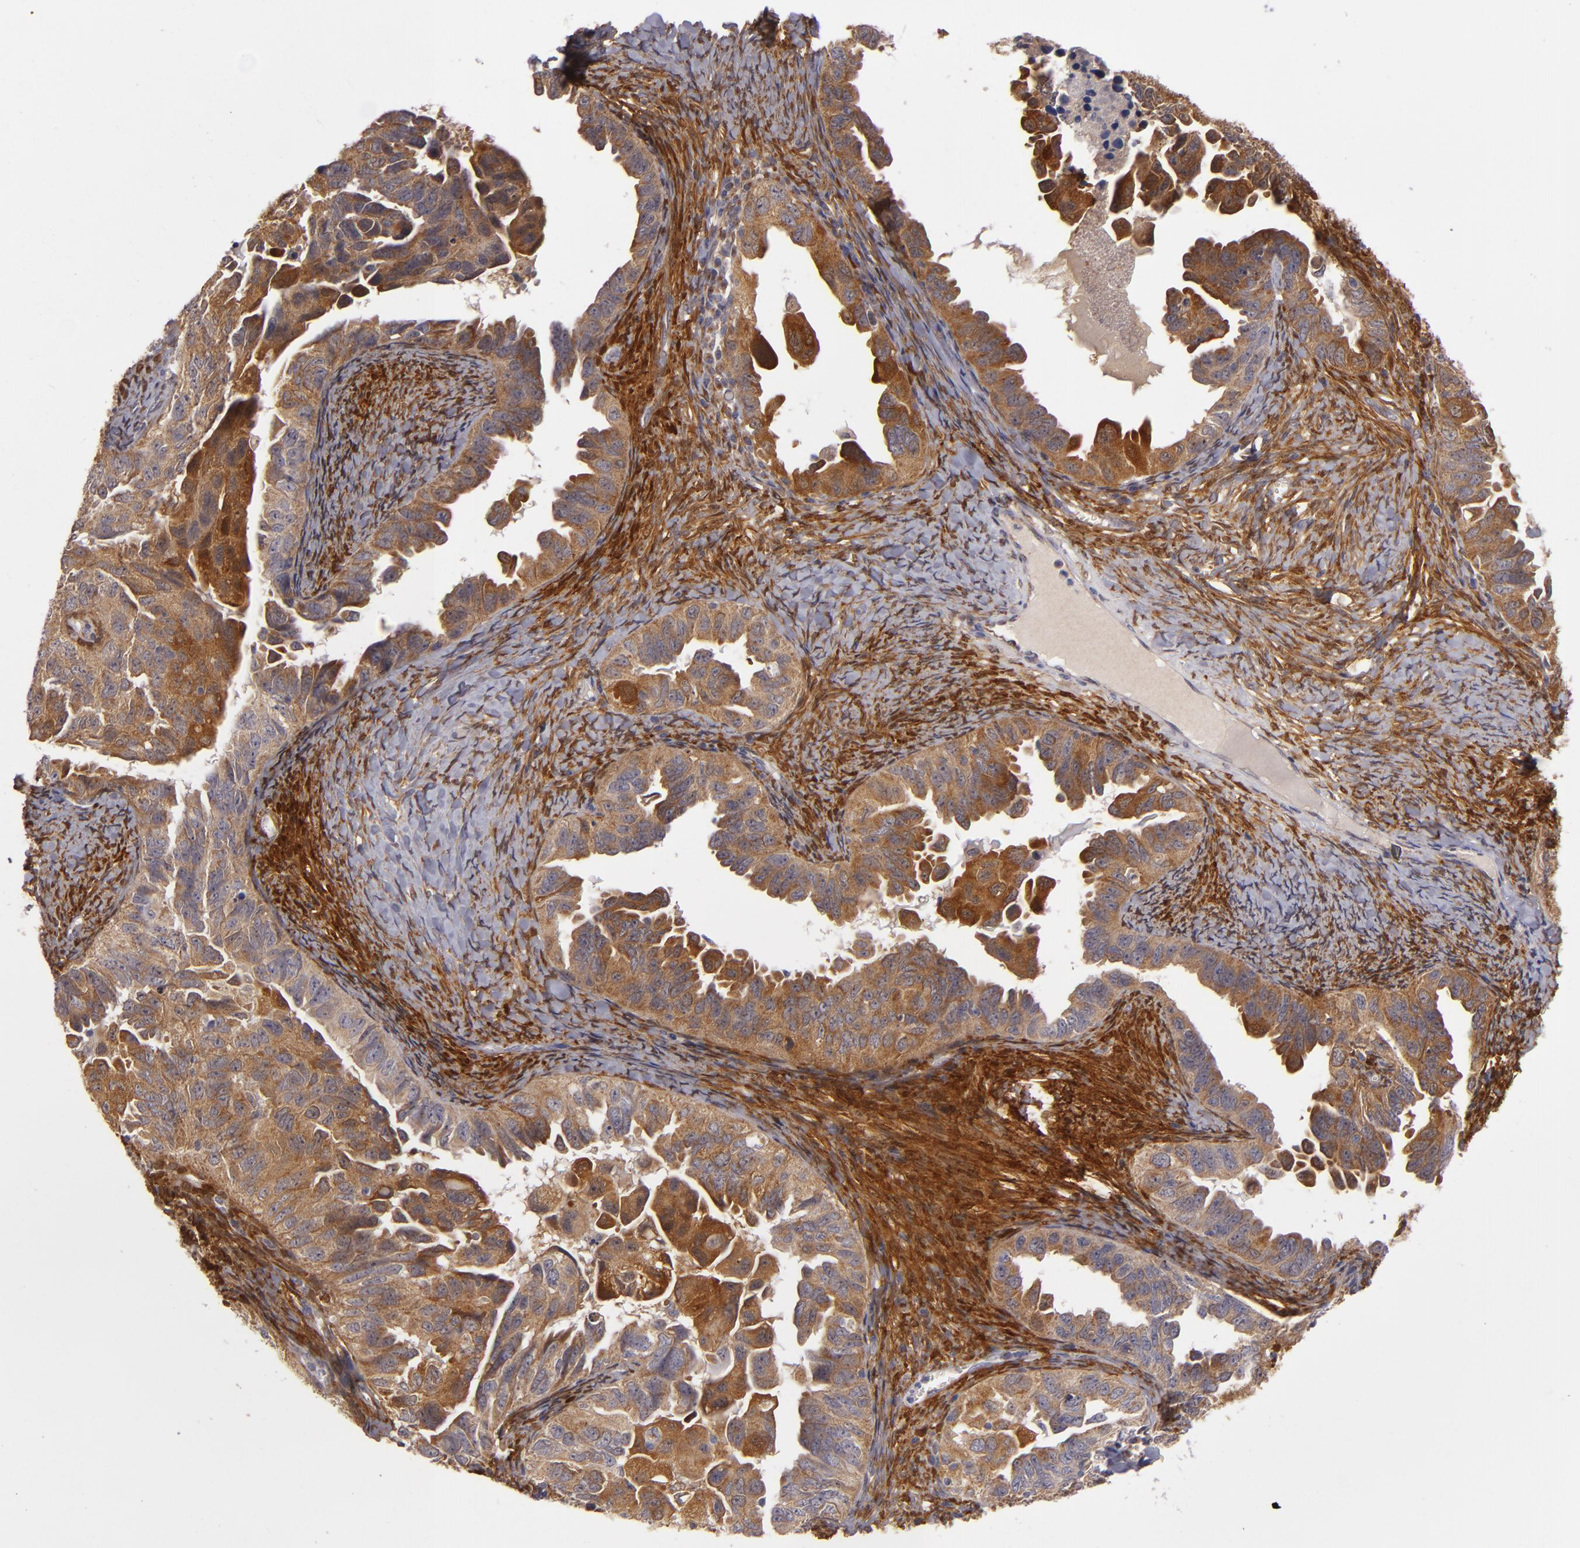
{"staining": {"intensity": "strong", "quantity": ">75%", "location": "cytoplasmic/membranous"}, "tissue": "ovarian cancer", "cell_type": "Tumor cells", "image_type": "cancer", "snomed": [{"axis": "morphology", "description": "Cystadenocarcinoma, serous, NOS"}, {"axis": "topography", "description": "Ovary"}], "caption": "The photomicrograph displays staining of serous cystadenocarcinoma (ovarian), revealing strong cytoplasmic/membranous protein expression (brown color) within tumor cells.", "gene": "SH2D4A", "patient": {"sex": "female", "age": 82}}